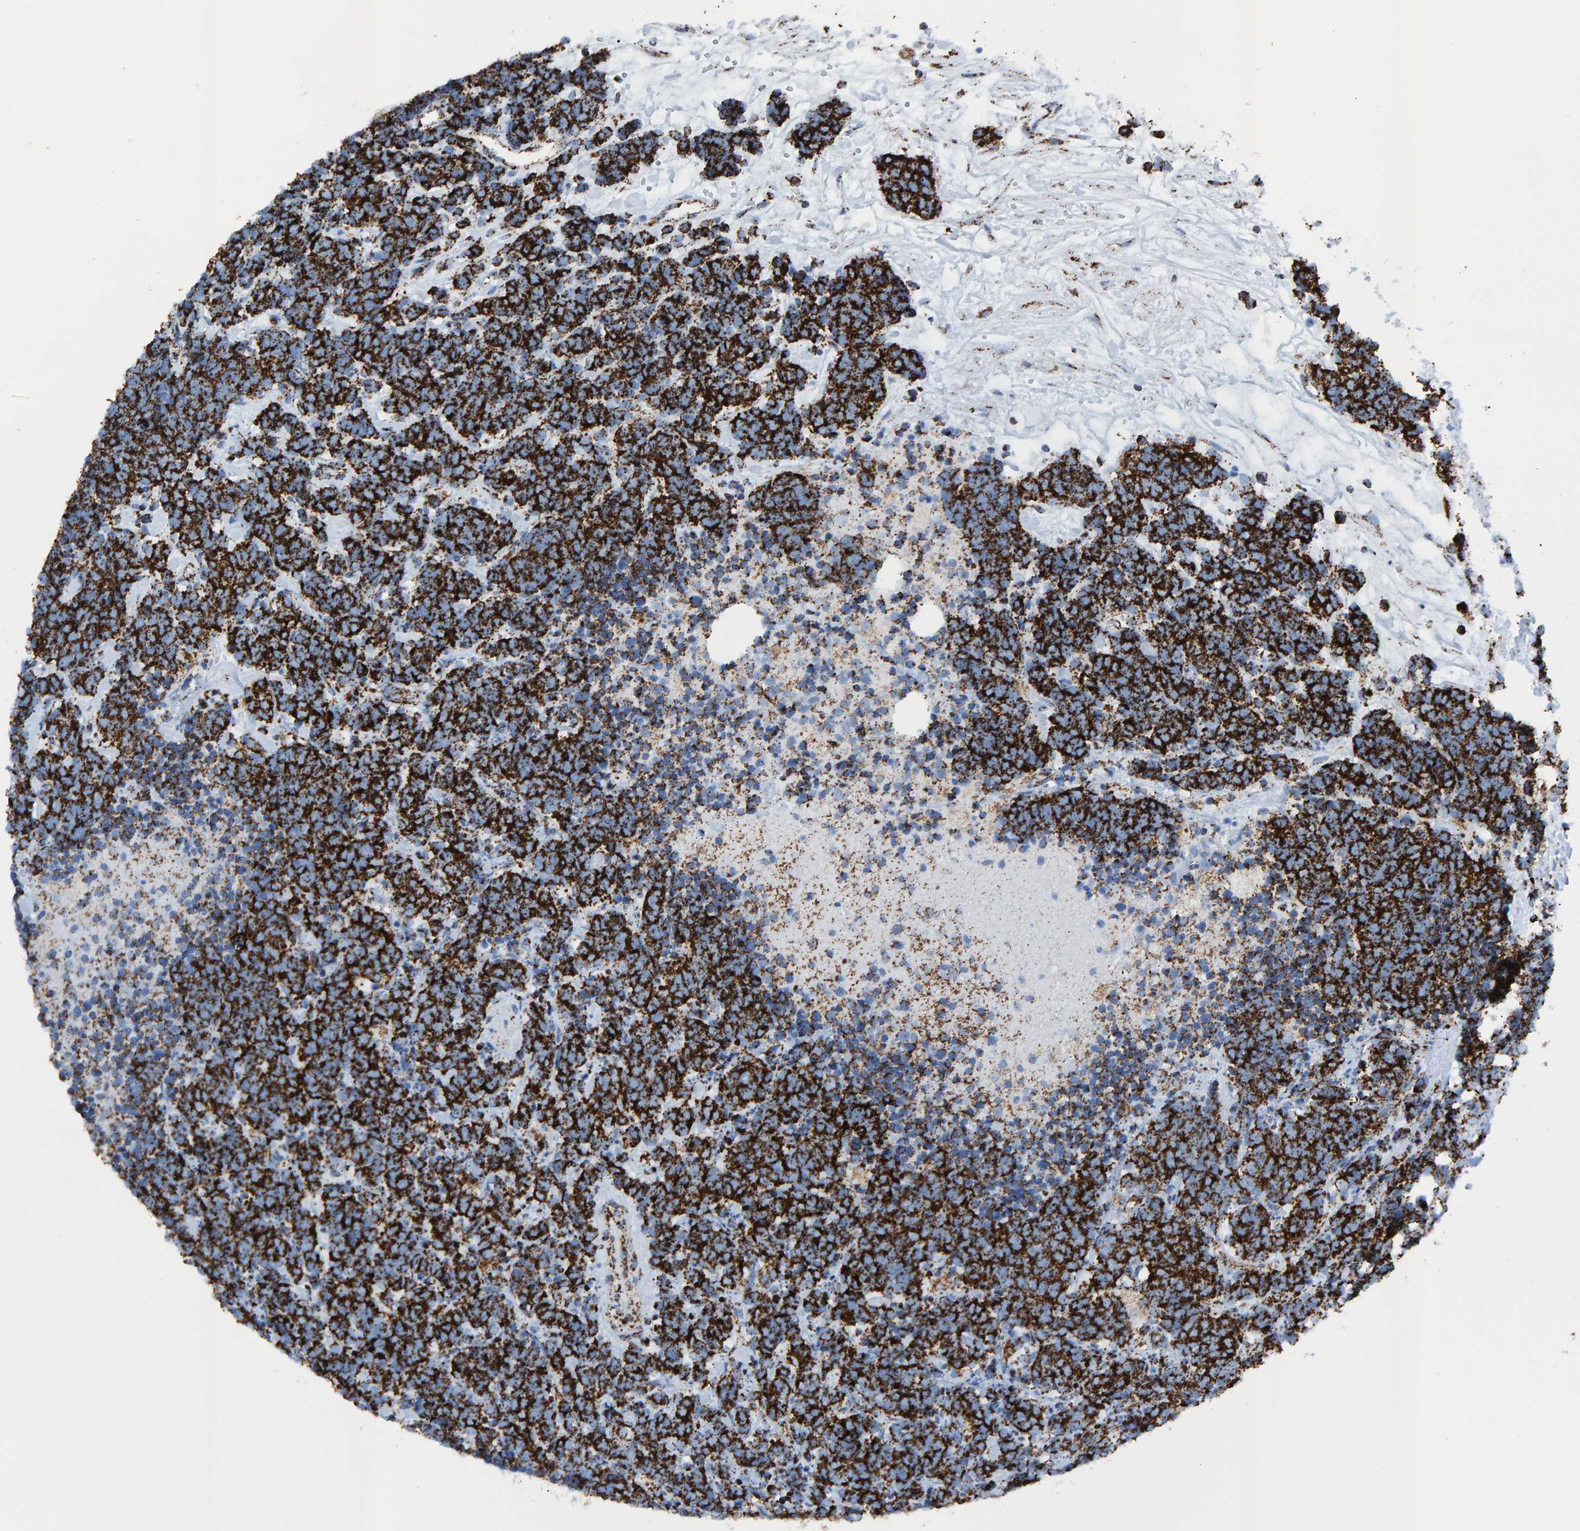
{"staining": {"intensity": "strong", "quantity": ">75%", "location": "cytoplasmic/membranous"}, "tissue": "carcinoid", "cell_type": "Tumor cells", "image_type": "cancer", "snomed": [{"axis": "morphology", "description": "Carcinoma, NOS"}, {"axis": "morphology", "description": "Carcinoid, malignant, NOS"}, {"axis": "topography", "description": "Urinary bladder"}], "caption": "This micrograph displays carcinoid stained with immunohistochemistry to label a protein in brown. The cytoplasmic/membranous of tumor cells show strong positivity for the protein. Nuclei are counter-stained blue.", "gene": "ENSG00000262660", "patient": {"sex": "male", "age": 57}}